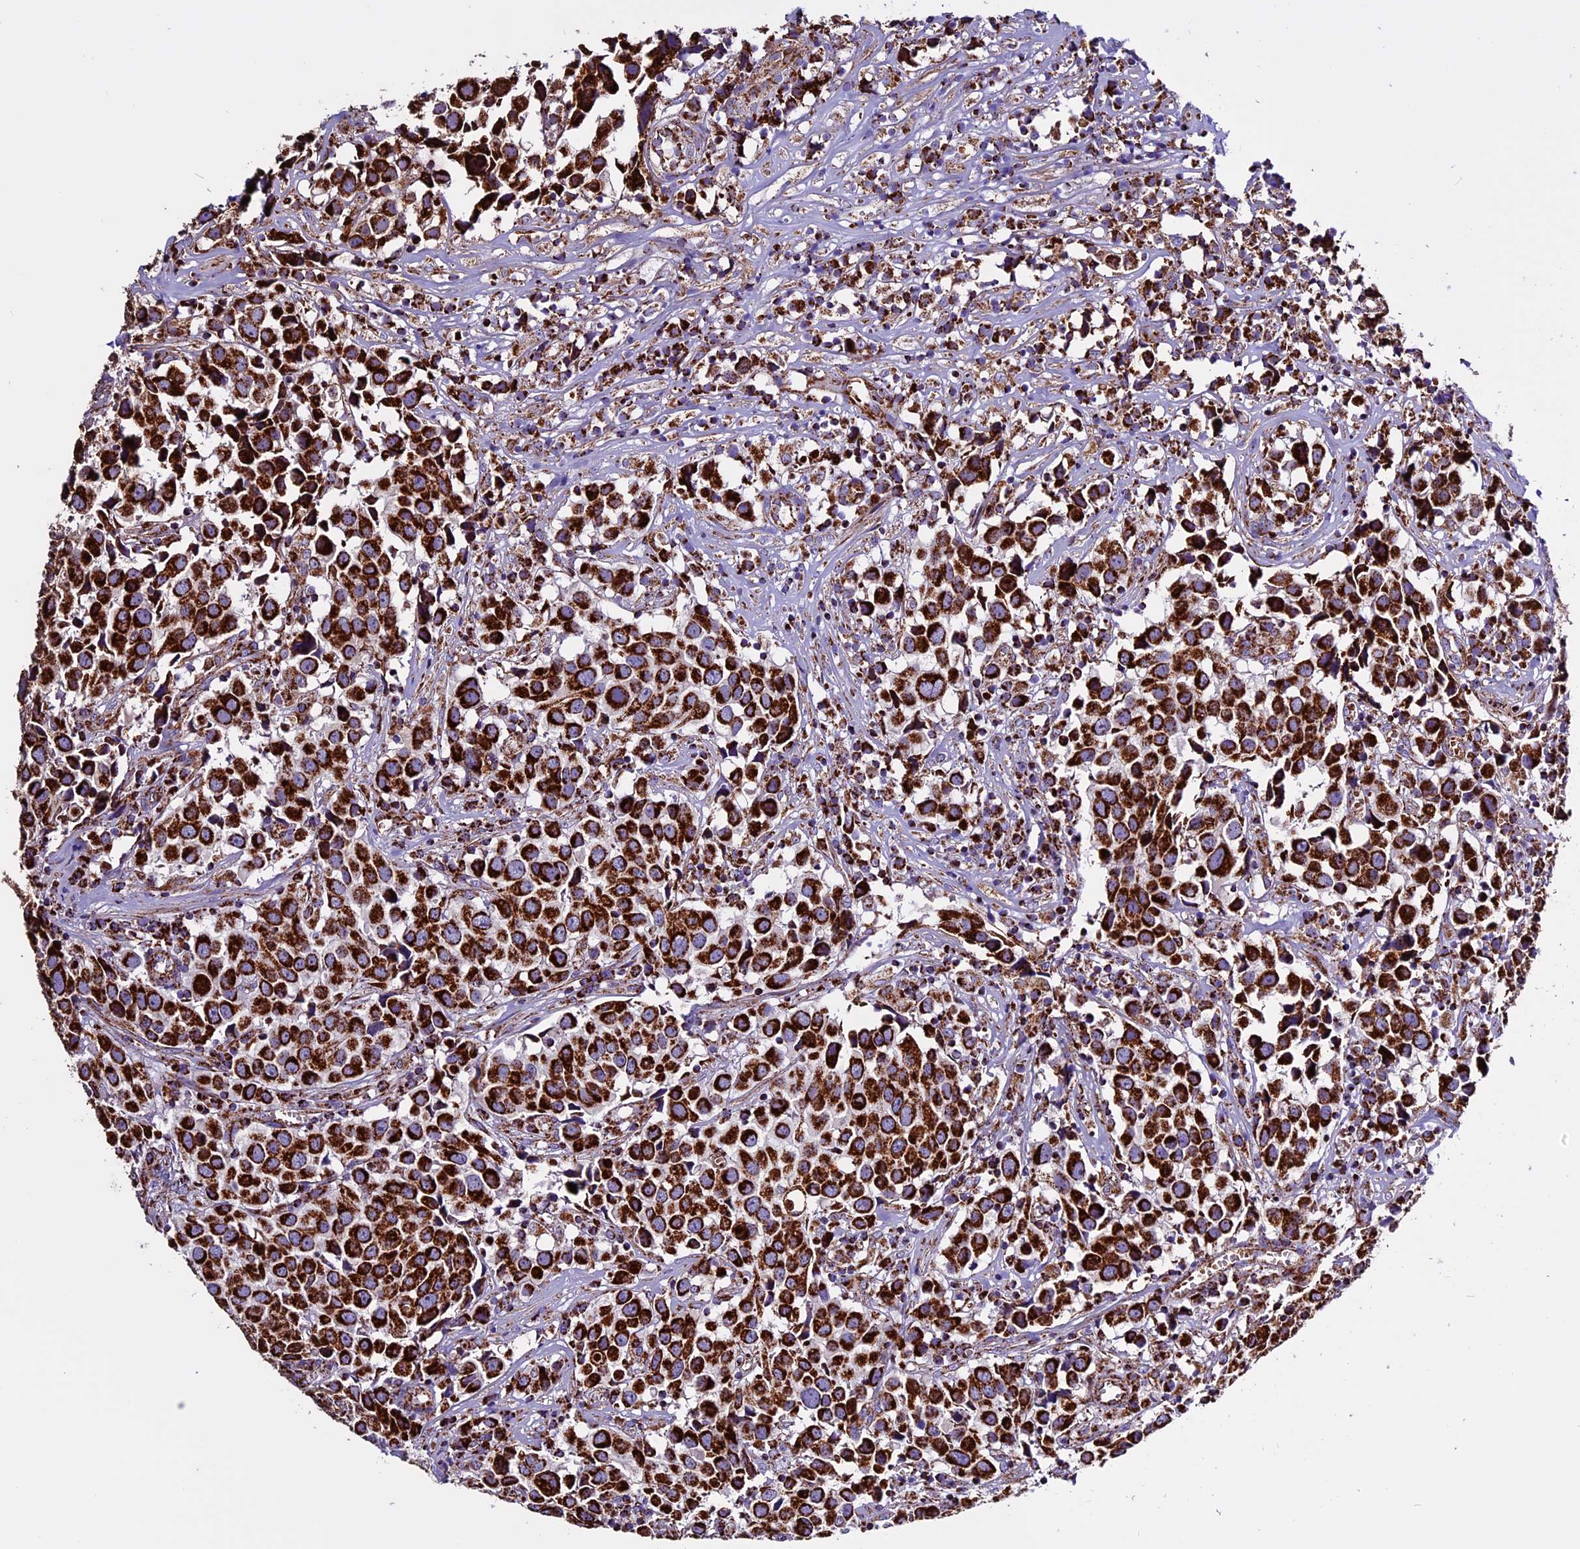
{"staining": {"intensity": "strong", "quantity": ">75%", "location": "cytoplasmic/membranous"}, "tissue": "urothelial cancer", "cell_type": "Tumor cells", "image_type": "cancer", "snomed": [{"axis": "morphology", "description": "Urothelial carcinoma, High grade"}, {"axis": "topography", "description": "Urinary bladder"}], "caption": "Urothelial cancer stained with immunohistochemistry exhibits strong cytoplasmic/membranous staining in approximately >75% of tumor cells.", "gene": "CX3CL1", "patient": {"sex": "female", "age": 75}}